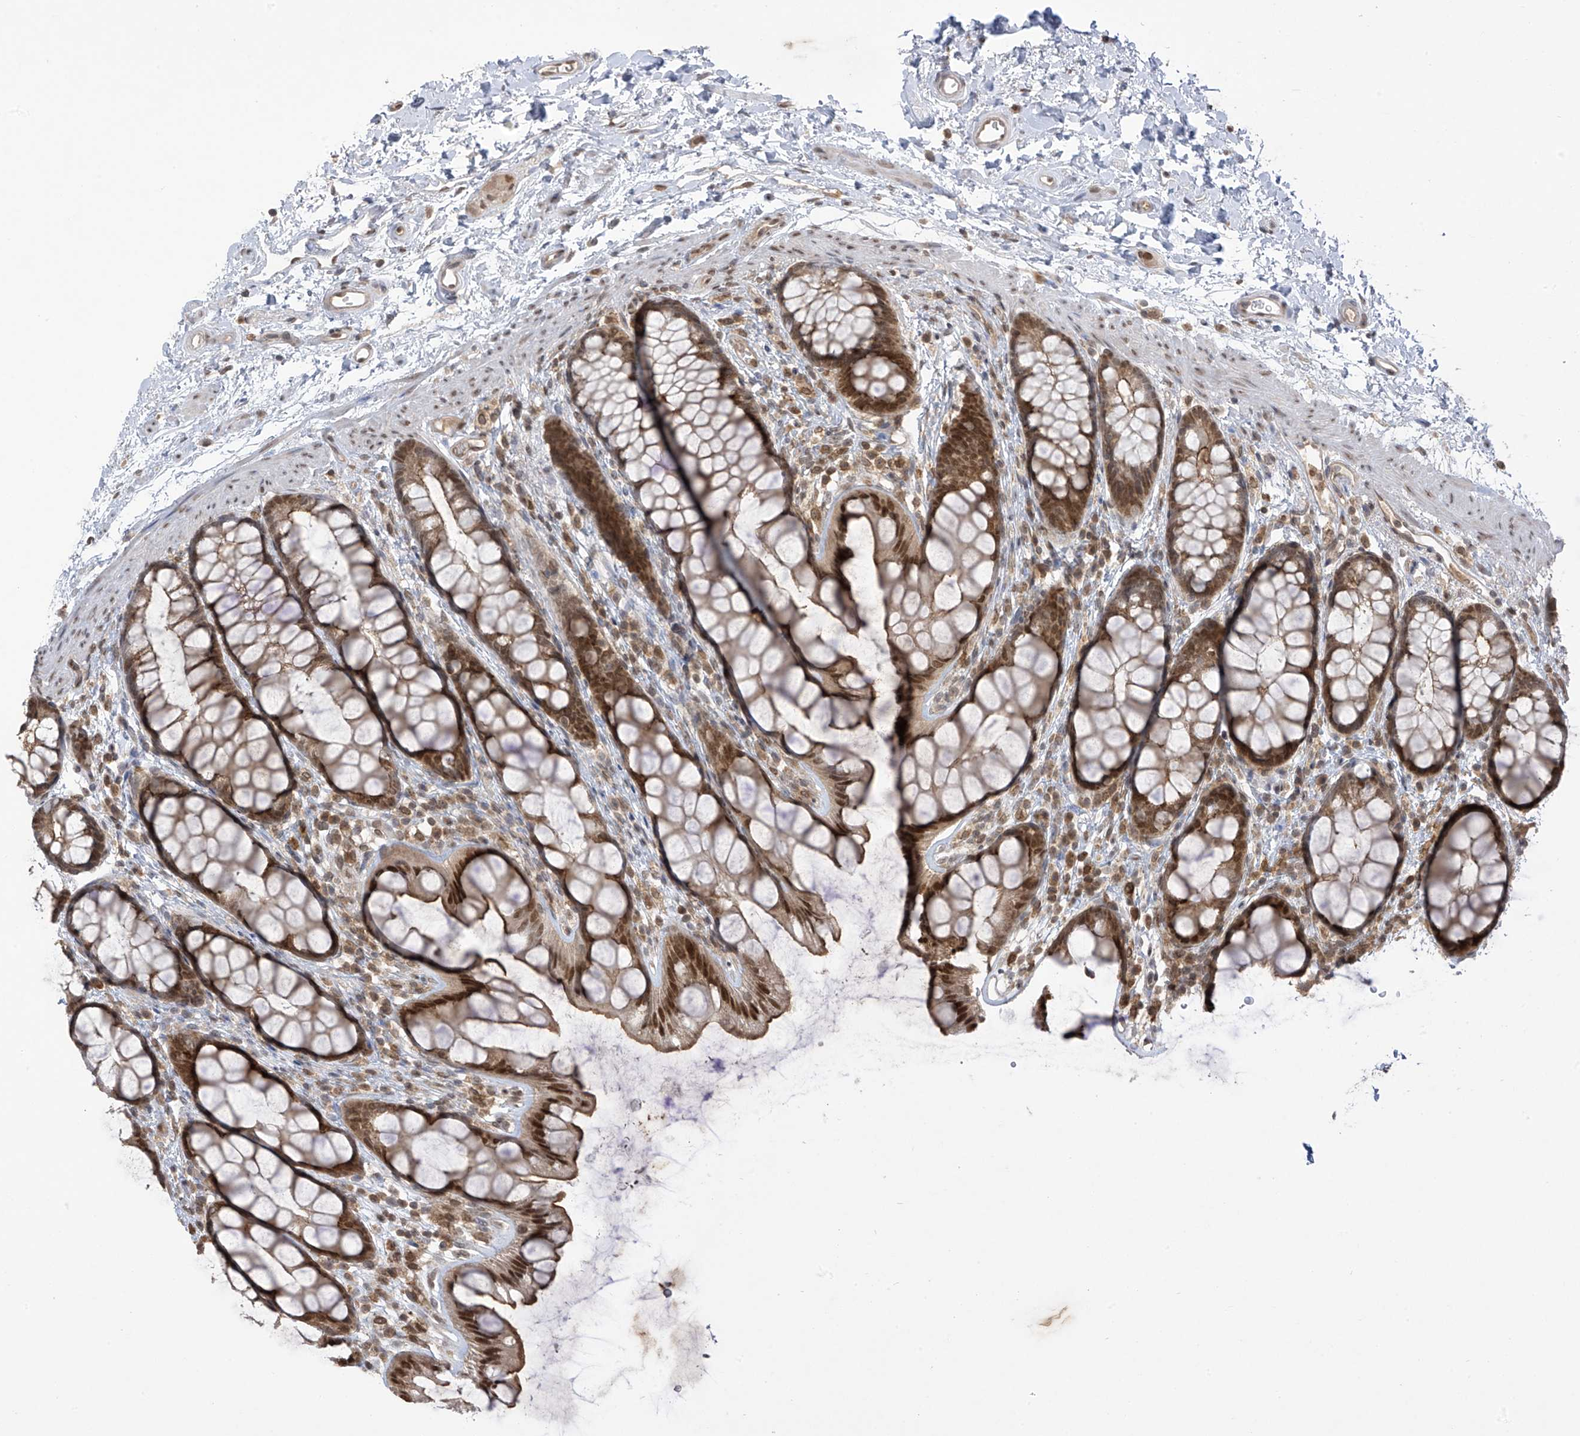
{"staining": {"intensity": "moderate", "quantity": ">75%", "location": "cytoplasmic/membranous,nuclear"}, "tissue": "rectum", "cell_type": "Glandular cells", "image_type": "normal", "snomed": [{"axis": "morphology", "description": "Normal tissue, NOS"}, {"axis": "topography", "description": "Rectum"}], "caption": "A micrograph of human rectum stained for a protein shows moderate cytoplasmic/membranous,nuclear brown staining in glandular cells.", "gene": "LCOR", "patient": {"sex": "female", "age": 65}}